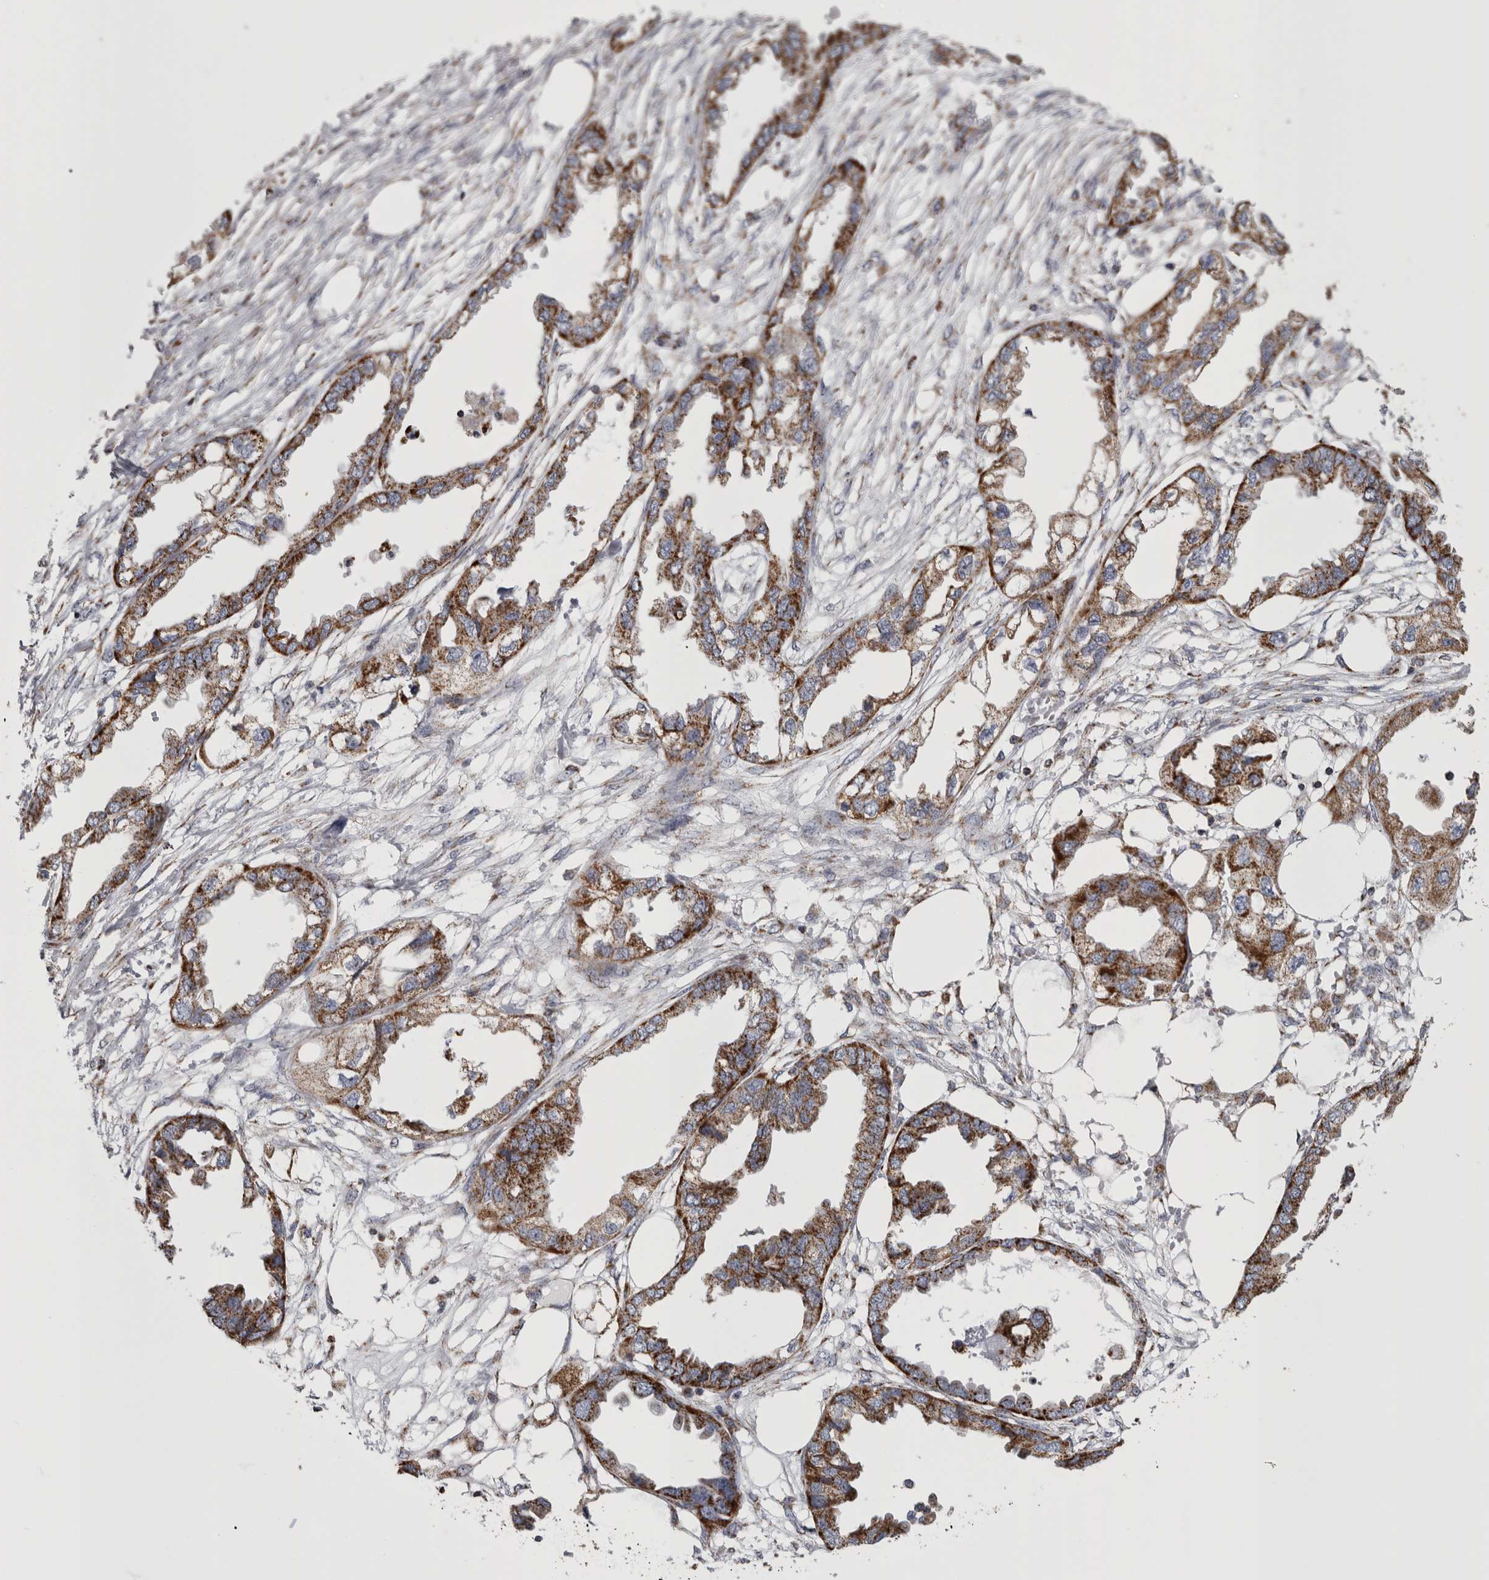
{"staining": {"intensity": "strong", "quantity": ">75%", "location": "cytoplasmic/membranous"}, "tissue": "endometrial cancer", "cell_type": "Tumor cells", "image_type": "cancer", "snomed": [{"axis": "morphology", "description": "Adenocarcinoma, NOS"}, {"axis": "morphology", "description": "Adenocarcinoma, metastatic, NOS"}, {"axis": "topography", "description": "Adipose tissue"}, {"axis": "topography", "description": "Endometrium"}], "caption": "An image of metastatic adenocarcinoma (endometrial) stained for a protein displays strong cytoplasmic/membranous brown staining in tumor cells.", "gene": "MDH2", "patient": {"sex": "female", "age": 67}}